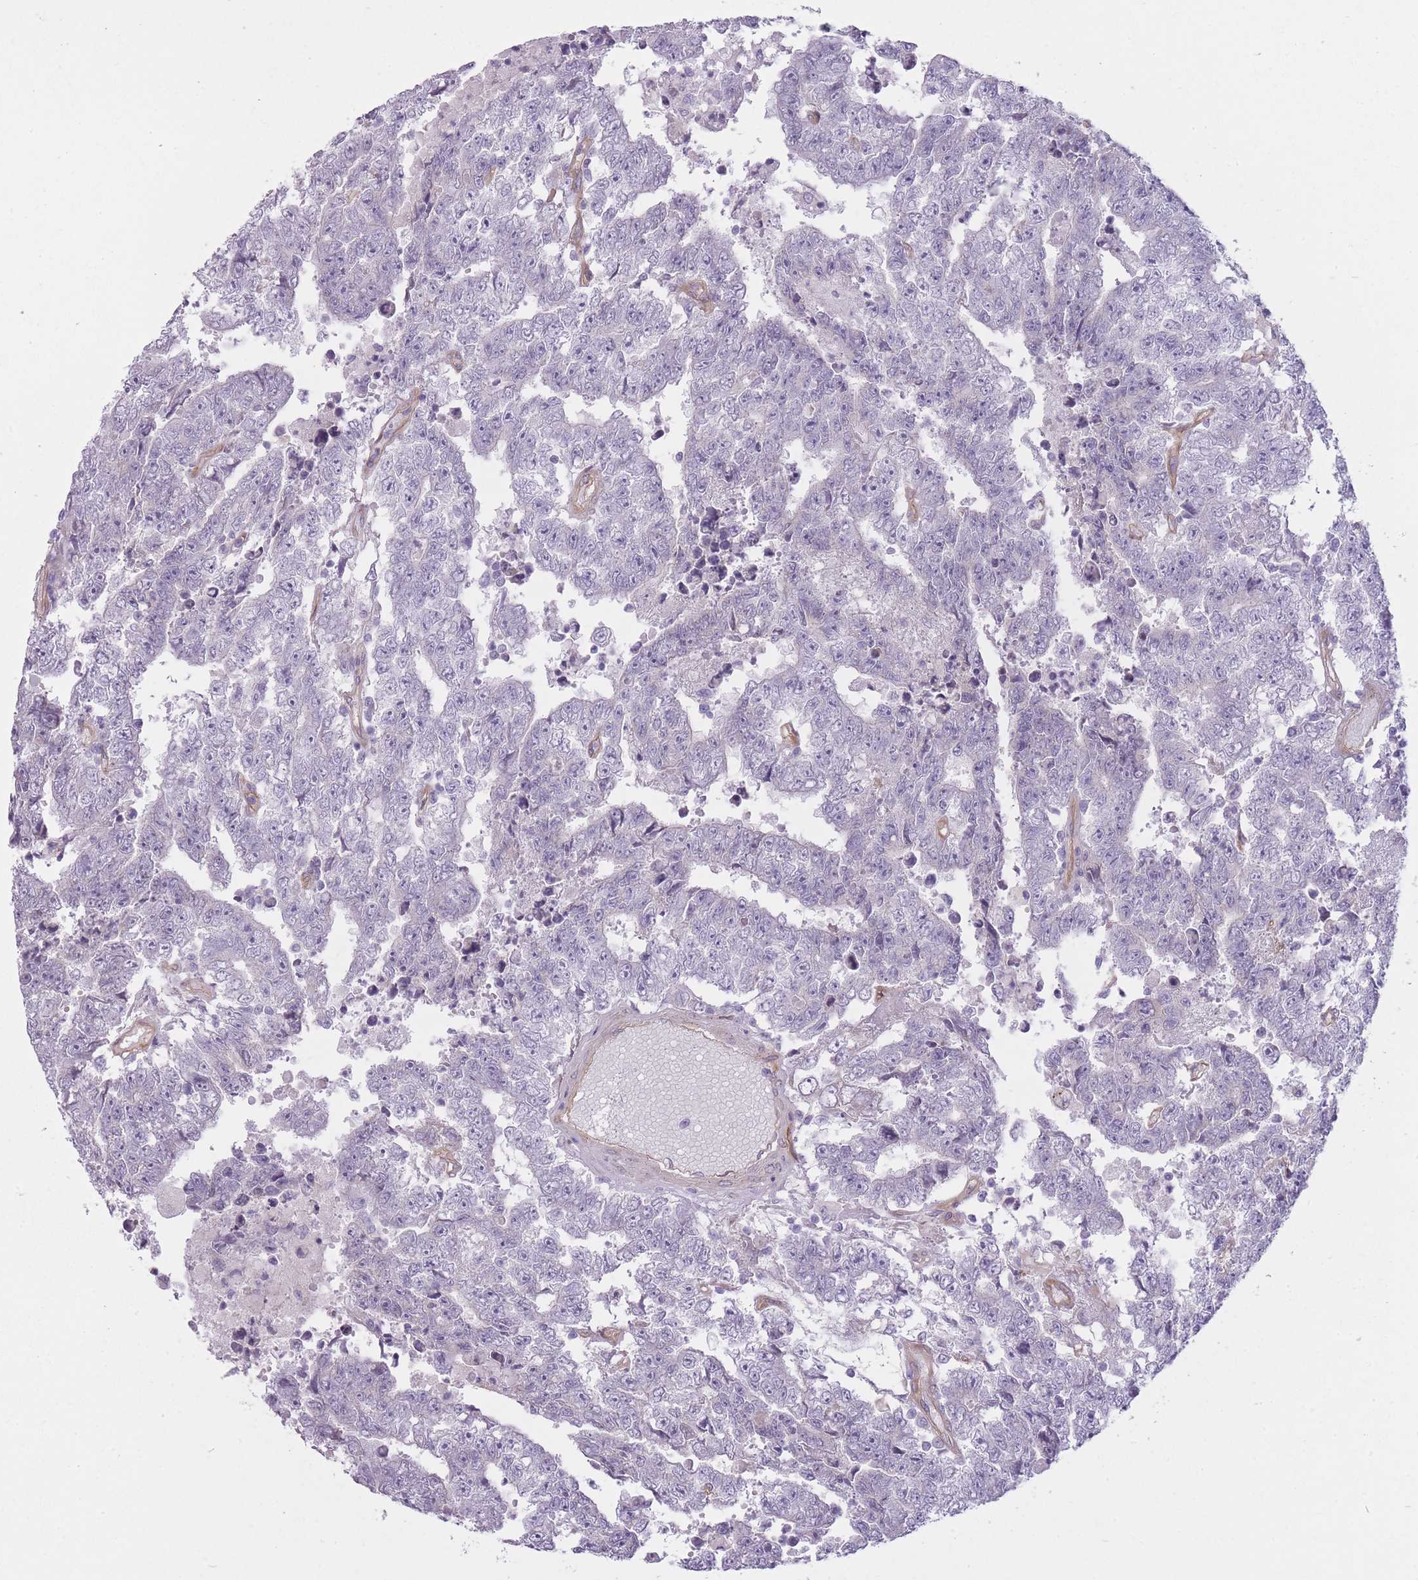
{"staining": {"intensity": "negative", "quantity": "none", "location": "none"}, "tissue": "testis cancer", "cell_type": "Tumor cells", "image_type": "cancer", "snomed": [{"axis": "morphology", "description": "Carcinoma, Embryonal, NOS"}, {"axis": "topography", "description": "Testis"}], "caption": "Embryonal carcinoma (testis) was stained to show a protein in brown. There is no significant positivity in tumor cells.", "gene": "PGRMC2", "patient": {"sex": "male", "age": 25}}